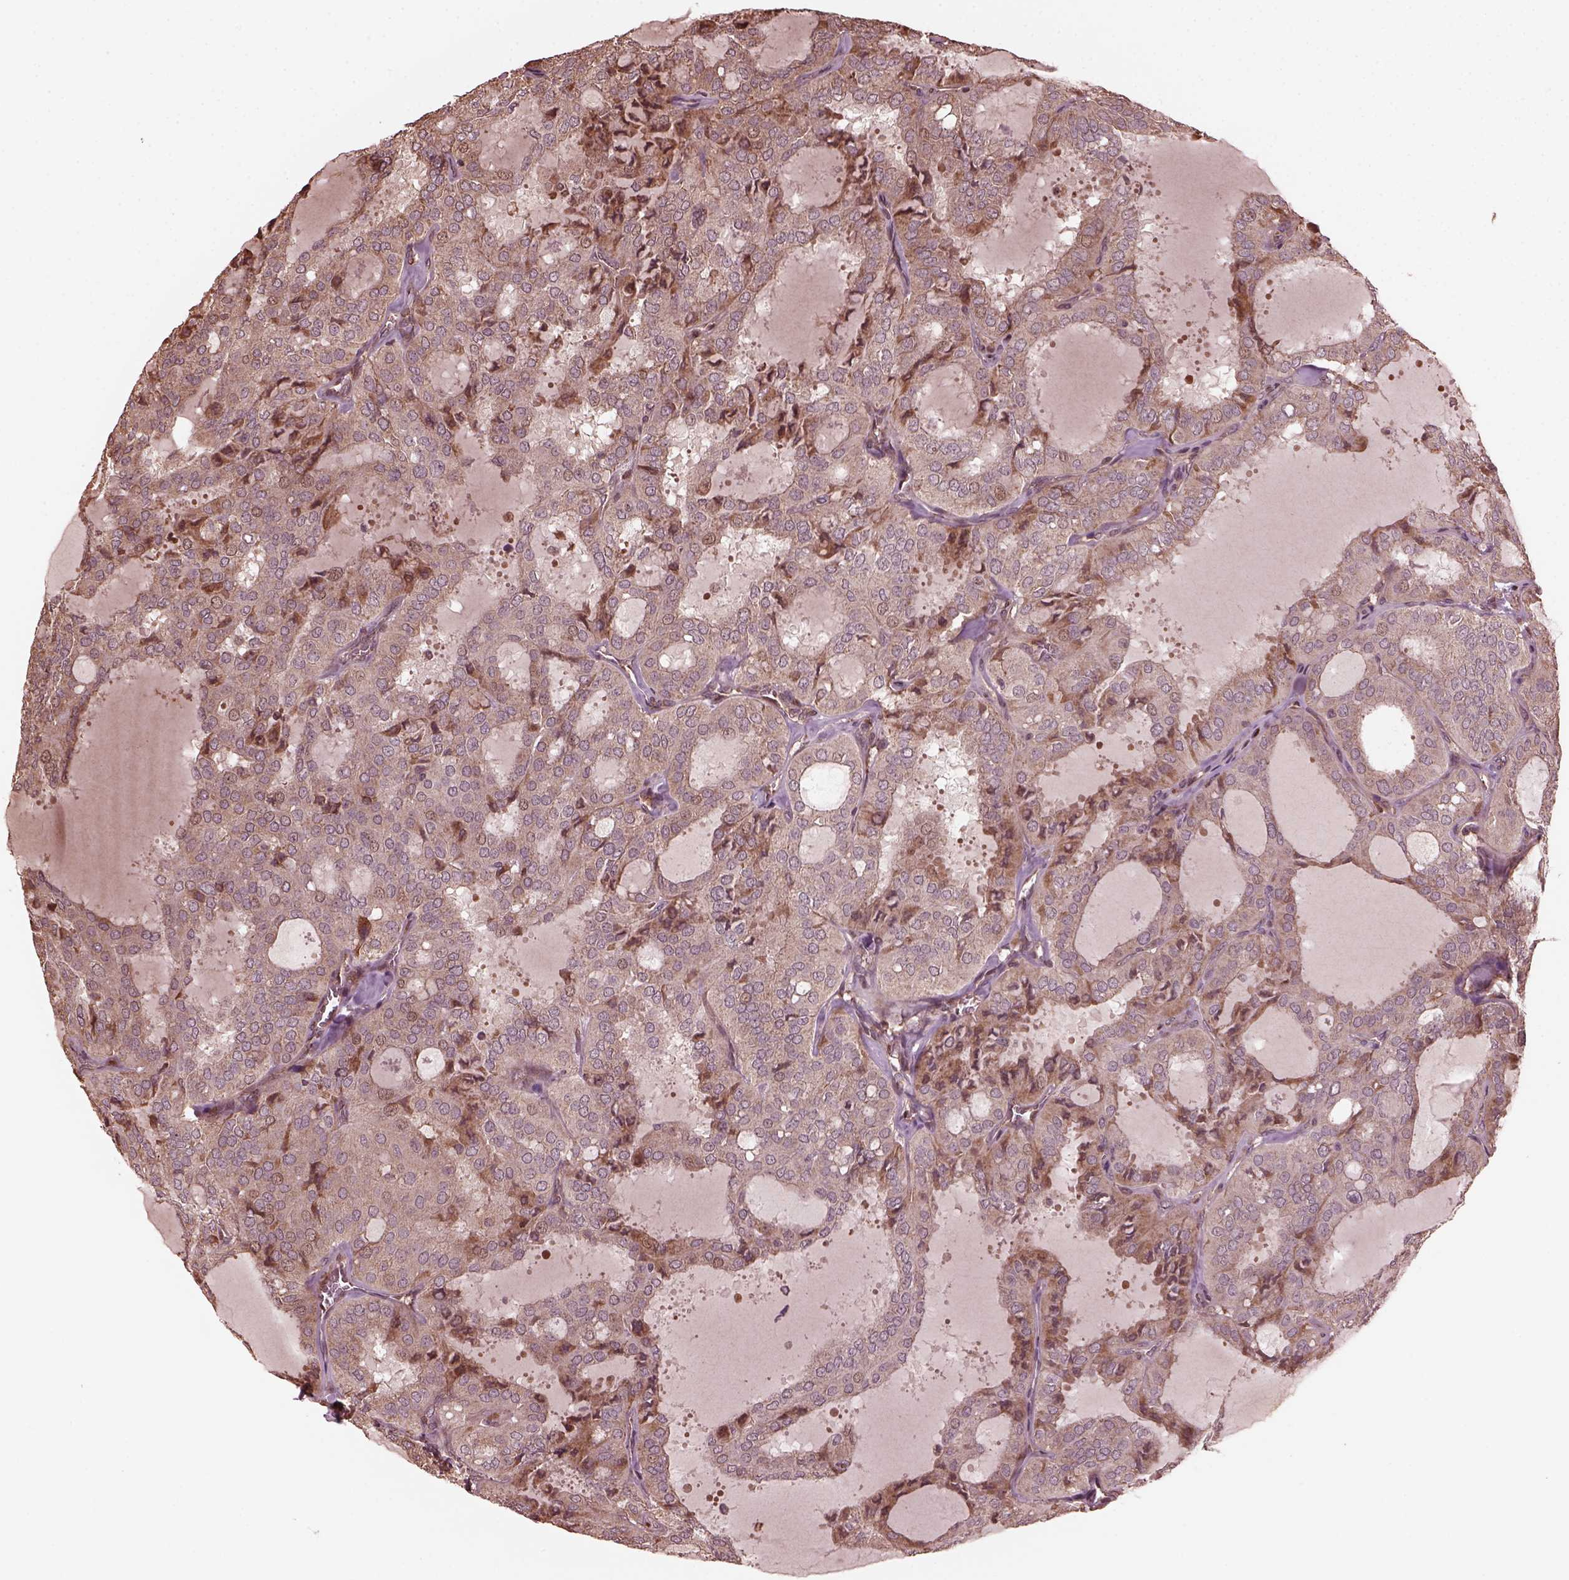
{"staining": {"intensity": "moderate", "quantity": "<25%", "location": "cytoplasmic/membranous"}, "tissue": "thyroid cancer", "cell_type": "Tumor cells", "image_type": "cancer", "snomed": [{"axis": "morphology", "description": "Follicular adenoma carcinoma, NOS"}, {"axis": "topography", "description": "Thyroid gland"}], "caption": "Thyroid cancer stained for a protein shows moderate cytoplasmic/membranous positivity in tumor cells. (DAB (3,3'-diaminobenzidine) = brown stain, brightfield microscopy at high magnification).", "gene": "ZNF292", "patient": {"sex": "male", "age": 75}}